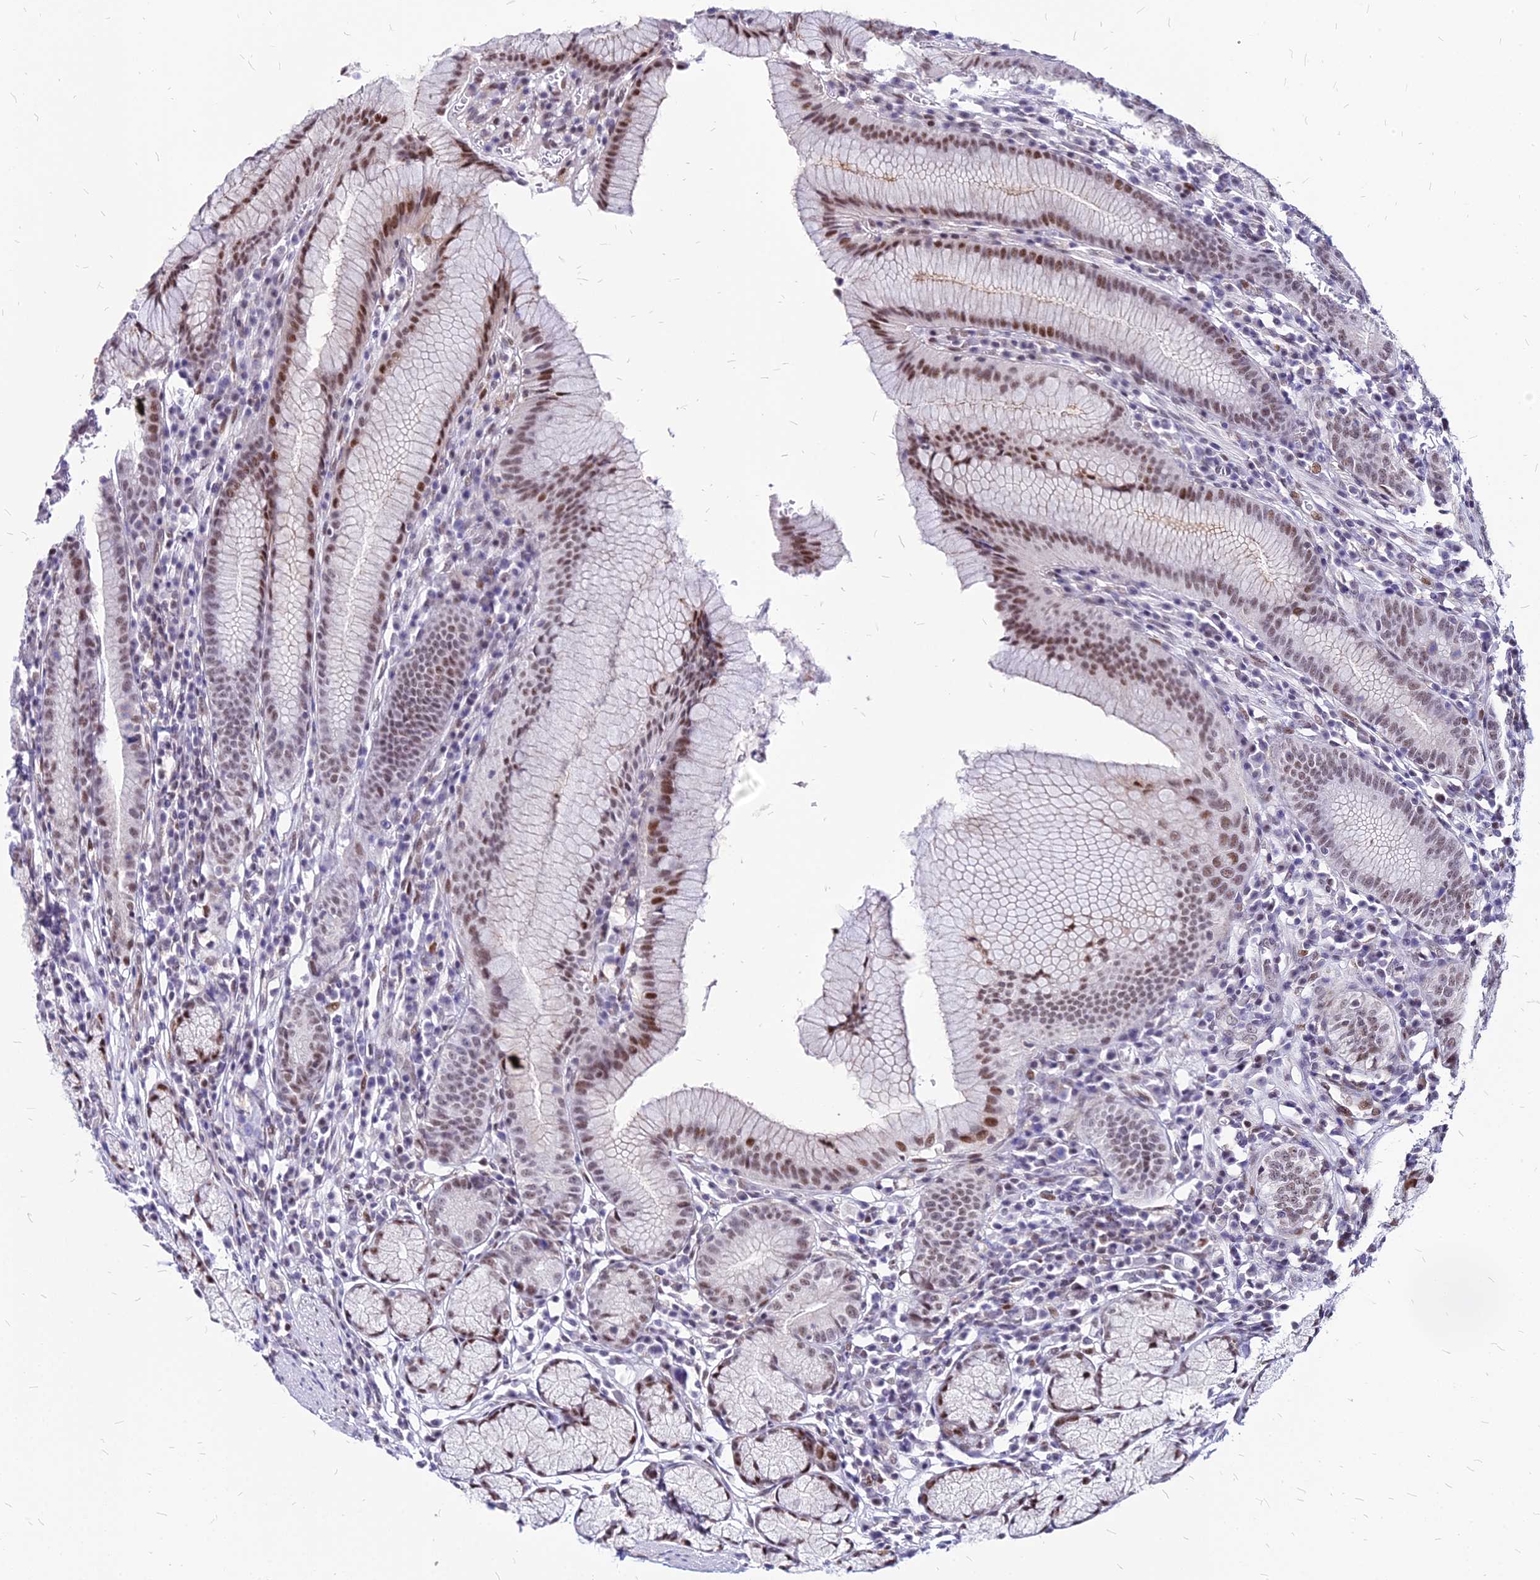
{"staining": {"intensity": "moderate", "quantity": "25%-75%", "location": "nuclear"}, "tissue": "stomach", "cell_type": "Glandular cells", "image_type": "normal", "snomed": [{"axis": "morphology", "description": "Normal tissue, NOS"}, {"axis": "topography", "description": "Stomach"}], "caption": "Immunohistochemistry (IHC) of normal human stomach reveals medium levels of moderate nuclear staining in approximately 25%-75% of glandular cells.", "gene": "FDX2", "patient": {"sex": "male", "age": 55}}